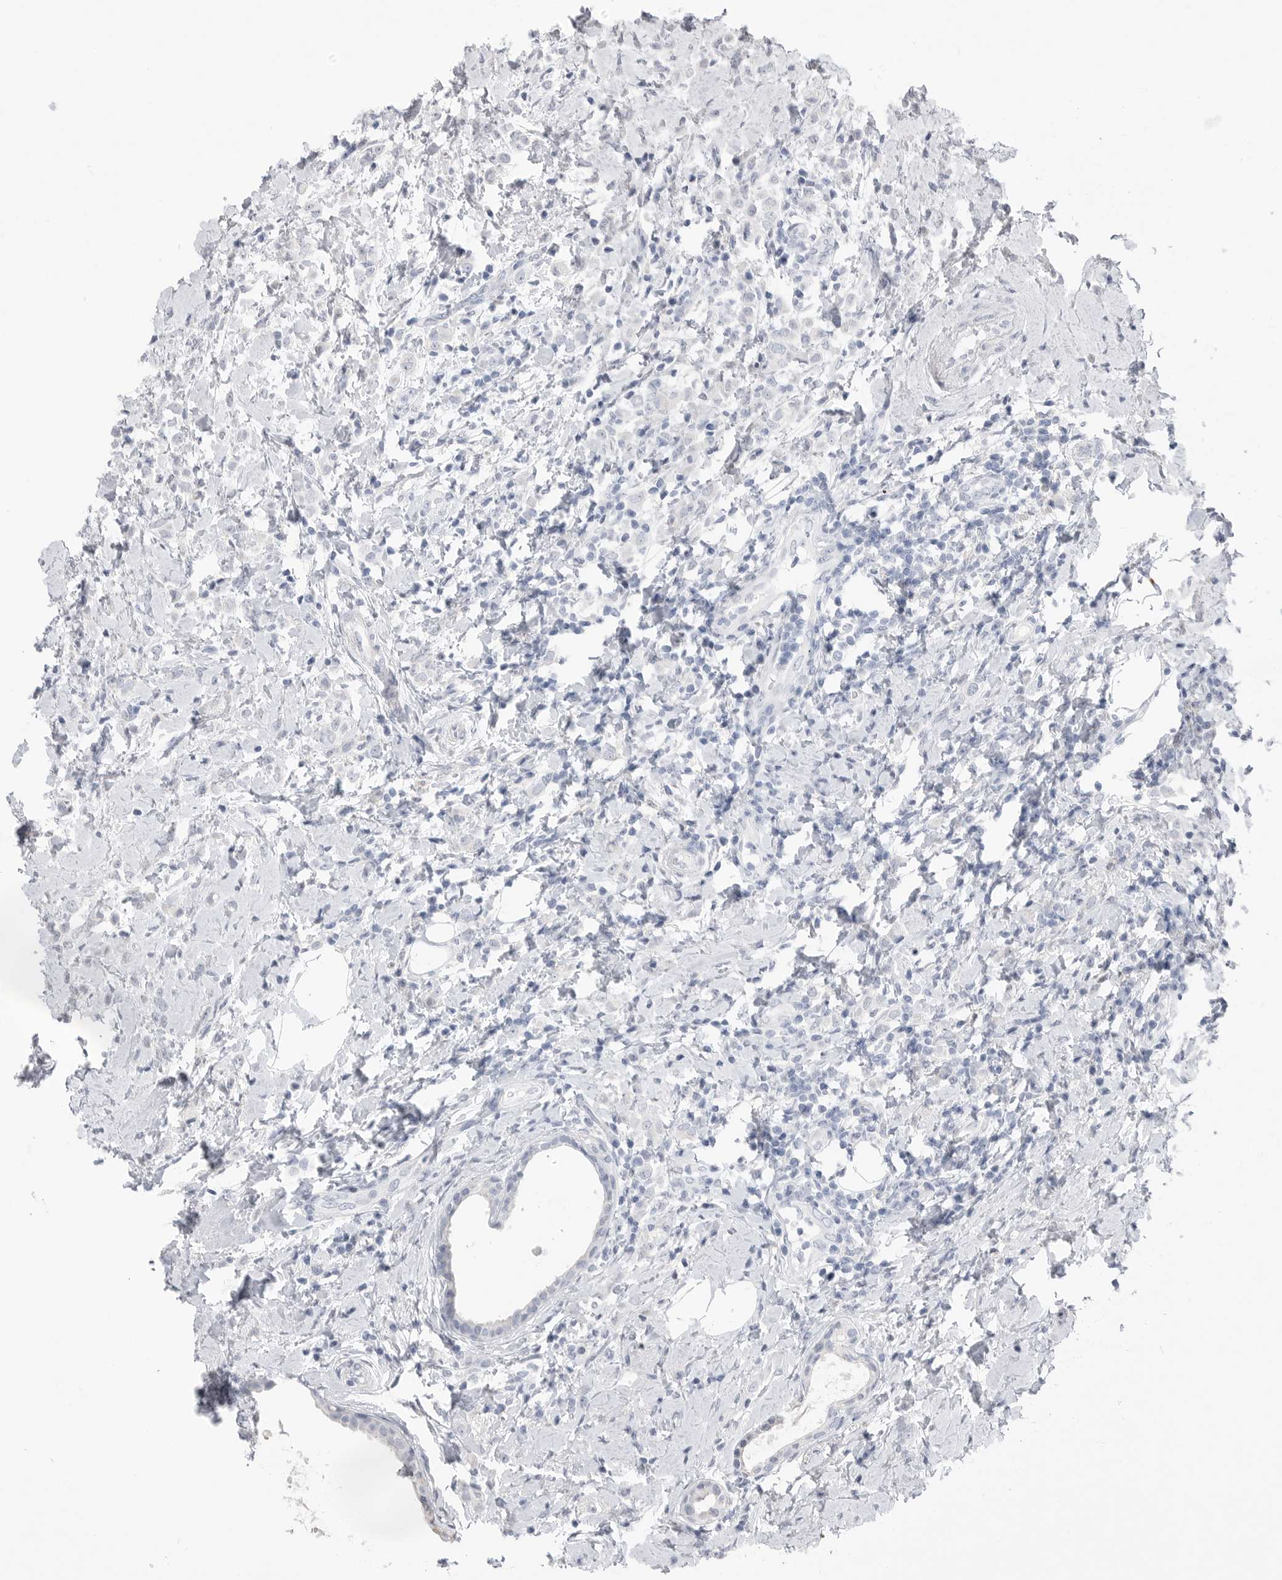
{"staining": {"intensity": "negative", "quantity": "none", "location": "none"}, "tissue": "breast cancer", "cell_type": "Tumor cells", "image_type": "cancer", "snomed": [{"axis": "morphology", "description": "Lobular carcinoma"}, {"axis": "topography", "description": "Breast"}], "caption": "Immunohistochemistry (IHC) histopathology image of neoplastic tissue: breast cancer stained with DAB (3,3'-diaminobenzidine) displays no significant protein expression in tumor cells.", "gene": "ABHD12", "patient": {"sex": "female", "age": 47}}